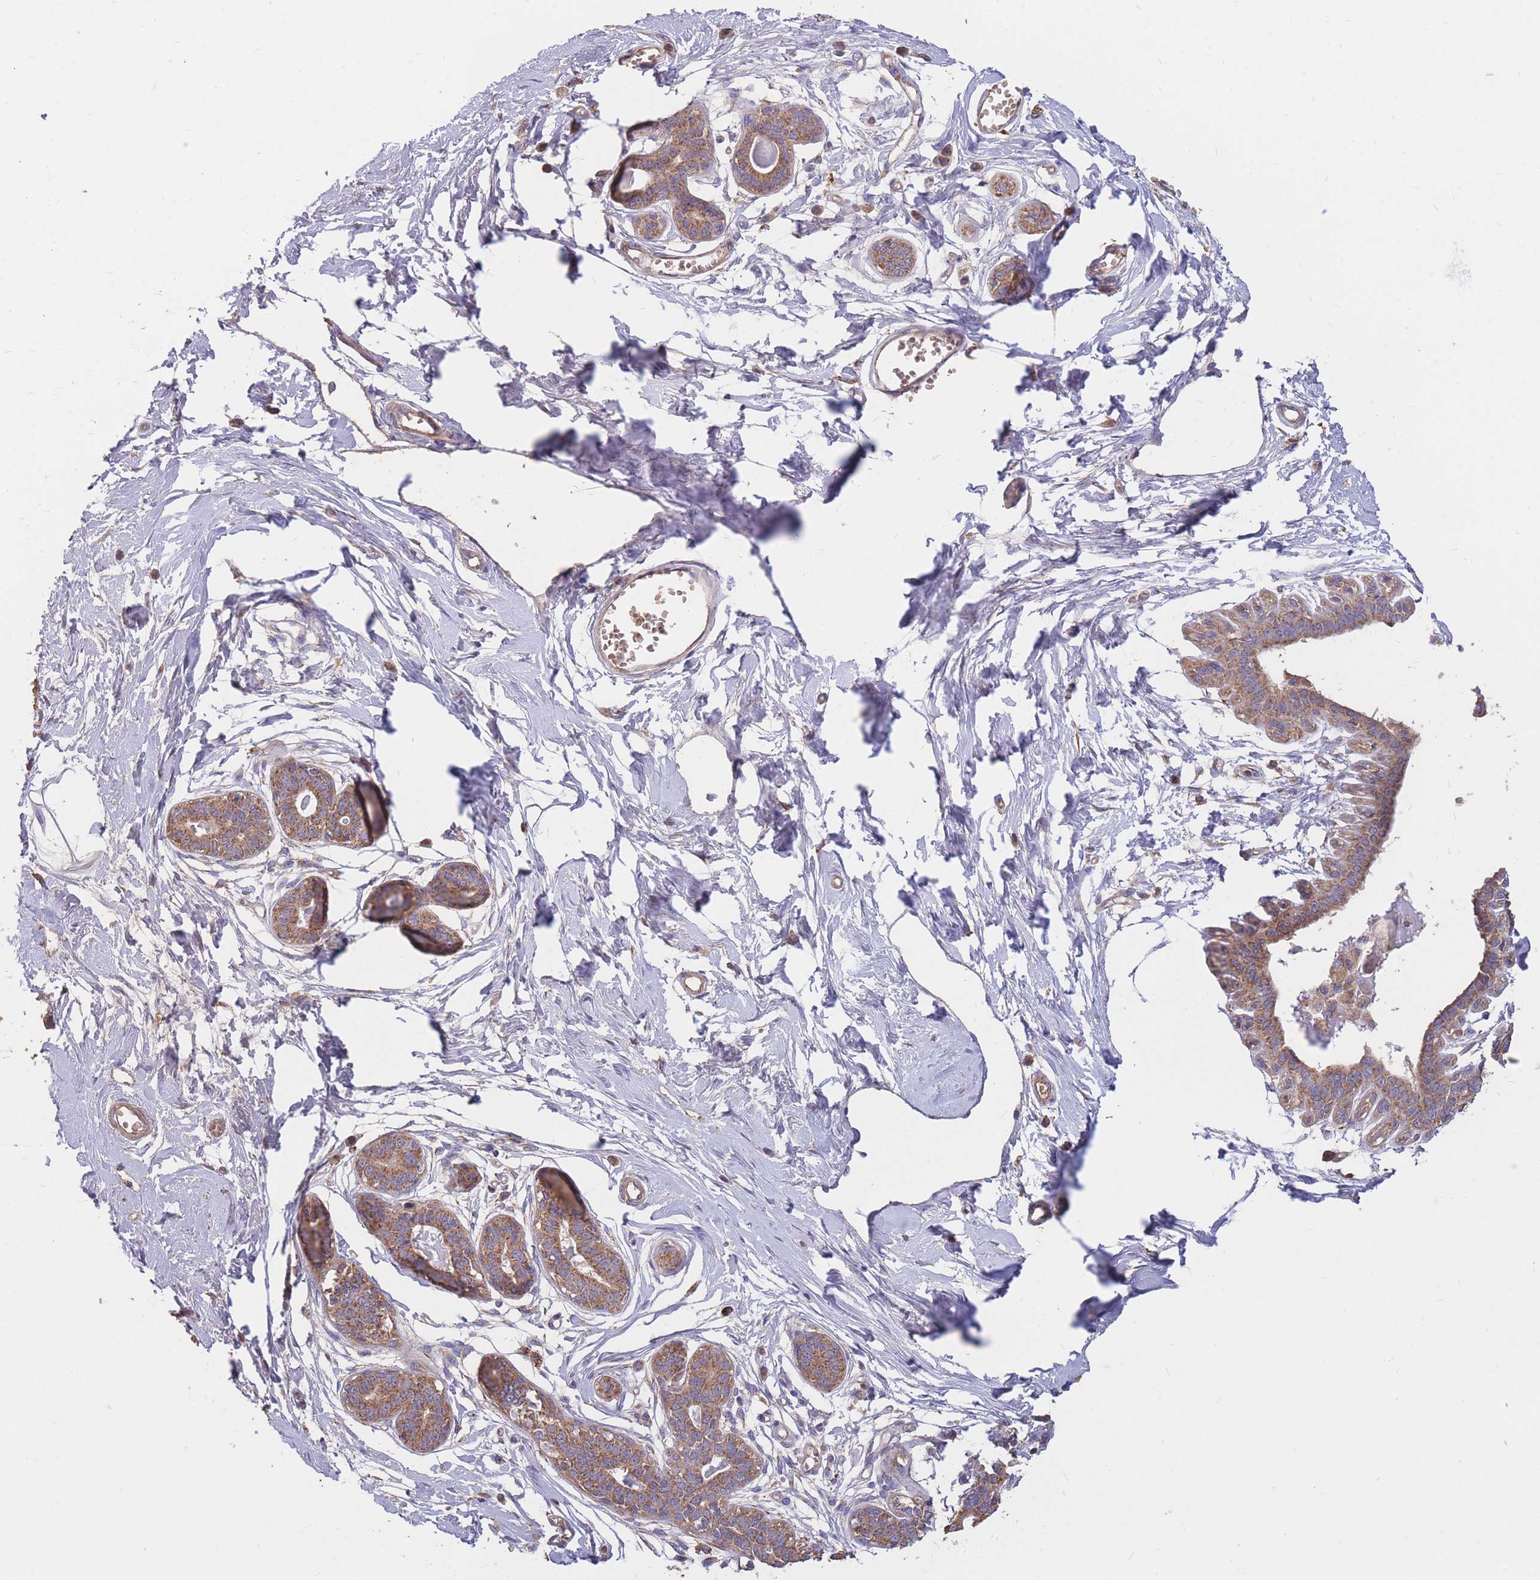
{"staining": {"intensity": "negative", "quantity": "none", "location": "none"}, "tissue": "breast", "cell_type": "Adipocytes", "image_type": "normal", "snomed": [{"axis": "morphology", "description": "Normal tissue, NOS"}, {"axis": "topography", "description": "Breast"}], "caption": "An image of human breast is negative for staining in adipocytes. Brightfield microscopy of immunohistochemistry stained with DAB (3,3'-diaminobenzidine) (brown) and hematoxylin (blue), captured at high magnification.", "gene": "PTPMT1", "patient": {"sex": "female", "age": 45}}